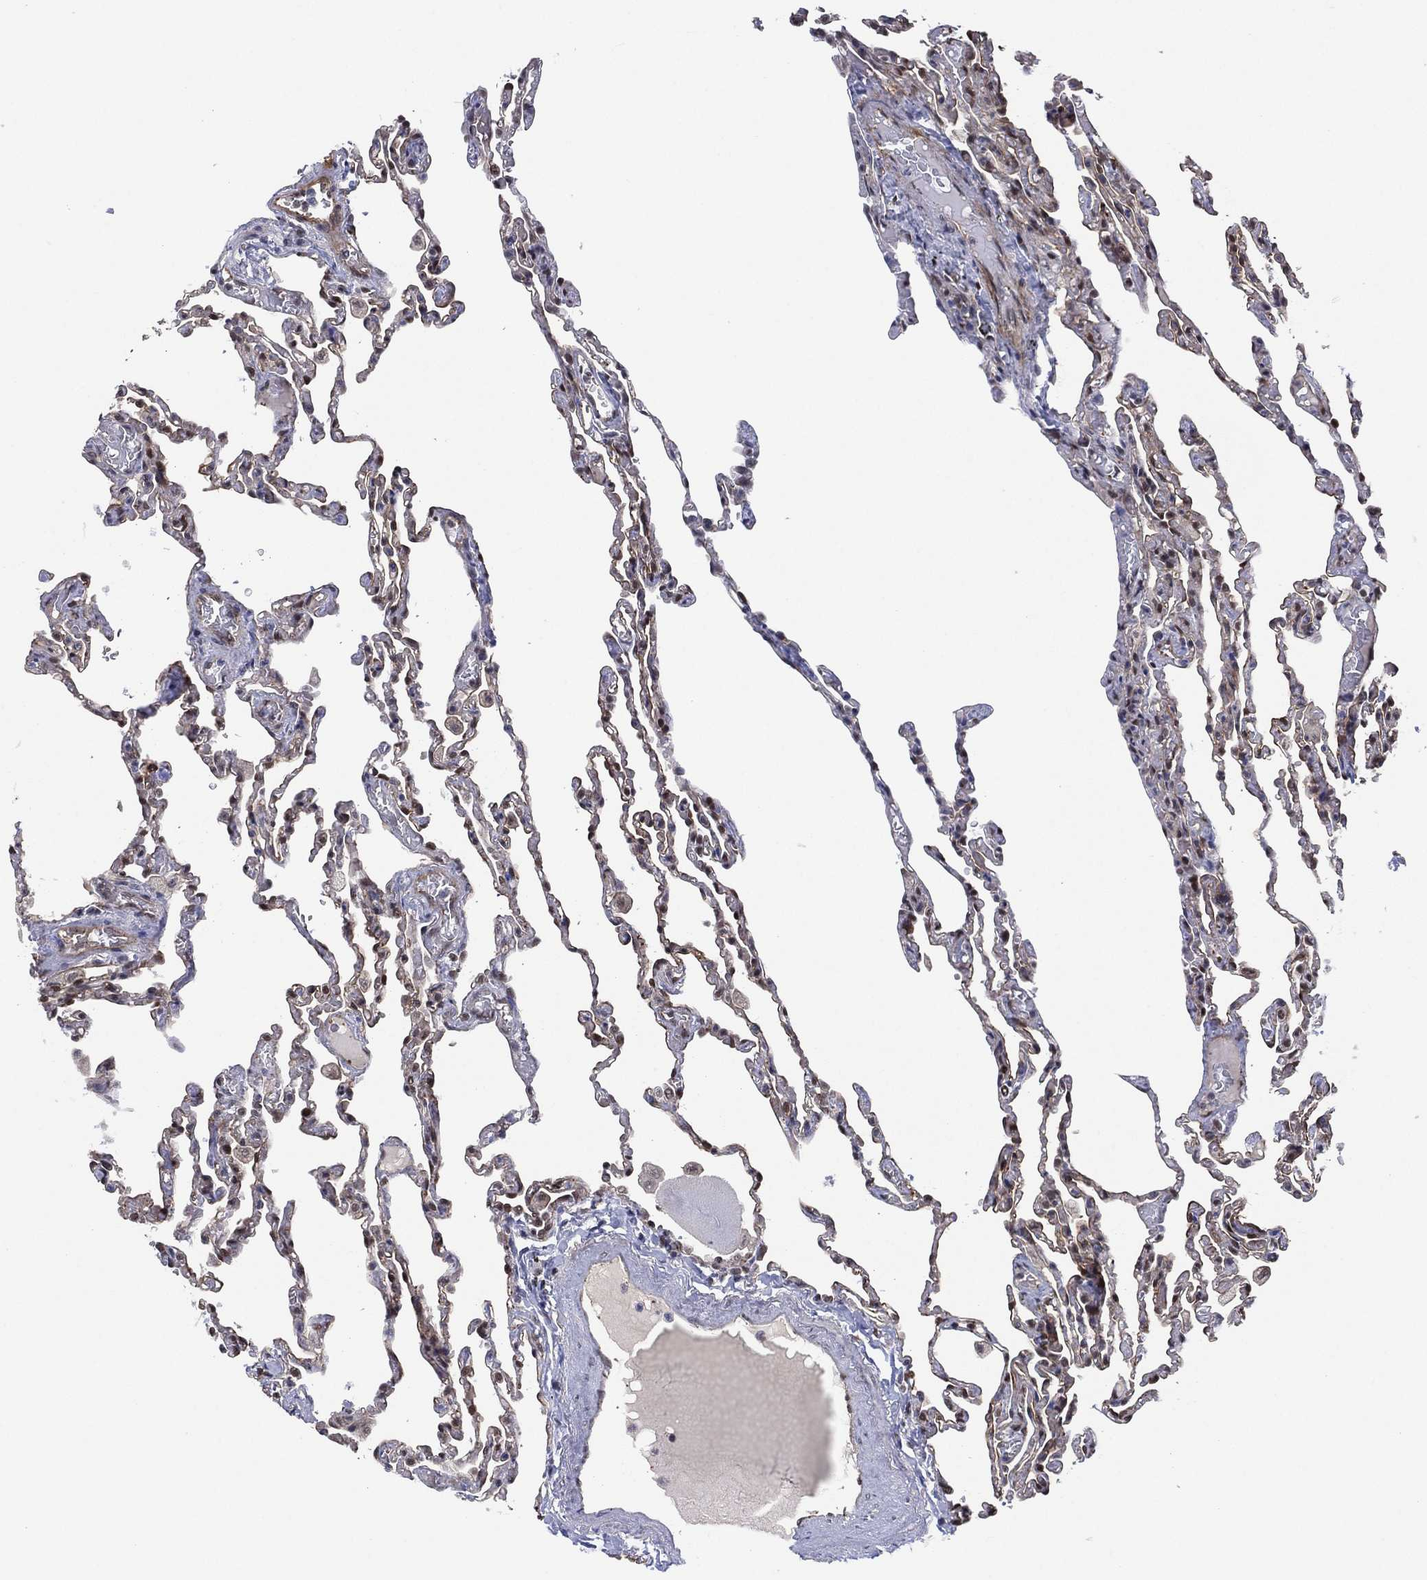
{"staining": {"intensity": "weak", "quantity": "25%-75%", "location": "nuclear"}, "tissue": "lung", "cell_type": "Alveolar cells", "image_type": "normal", "snomed": [{"axis": "morphology", "description": "Normal tissue, NOS"}, {"axis": "topography", "description": "Lung"}], "caption": "Immunohistochemistry micrograph of normal lung: human lung stained using IHC exhibits low levels of weak protein expression localized specifically in the nuclear of alveolar cells, appearing as a nuclear brown color.", "gene": "GSE1", "patient": {"sex": "female", "age": 43}}